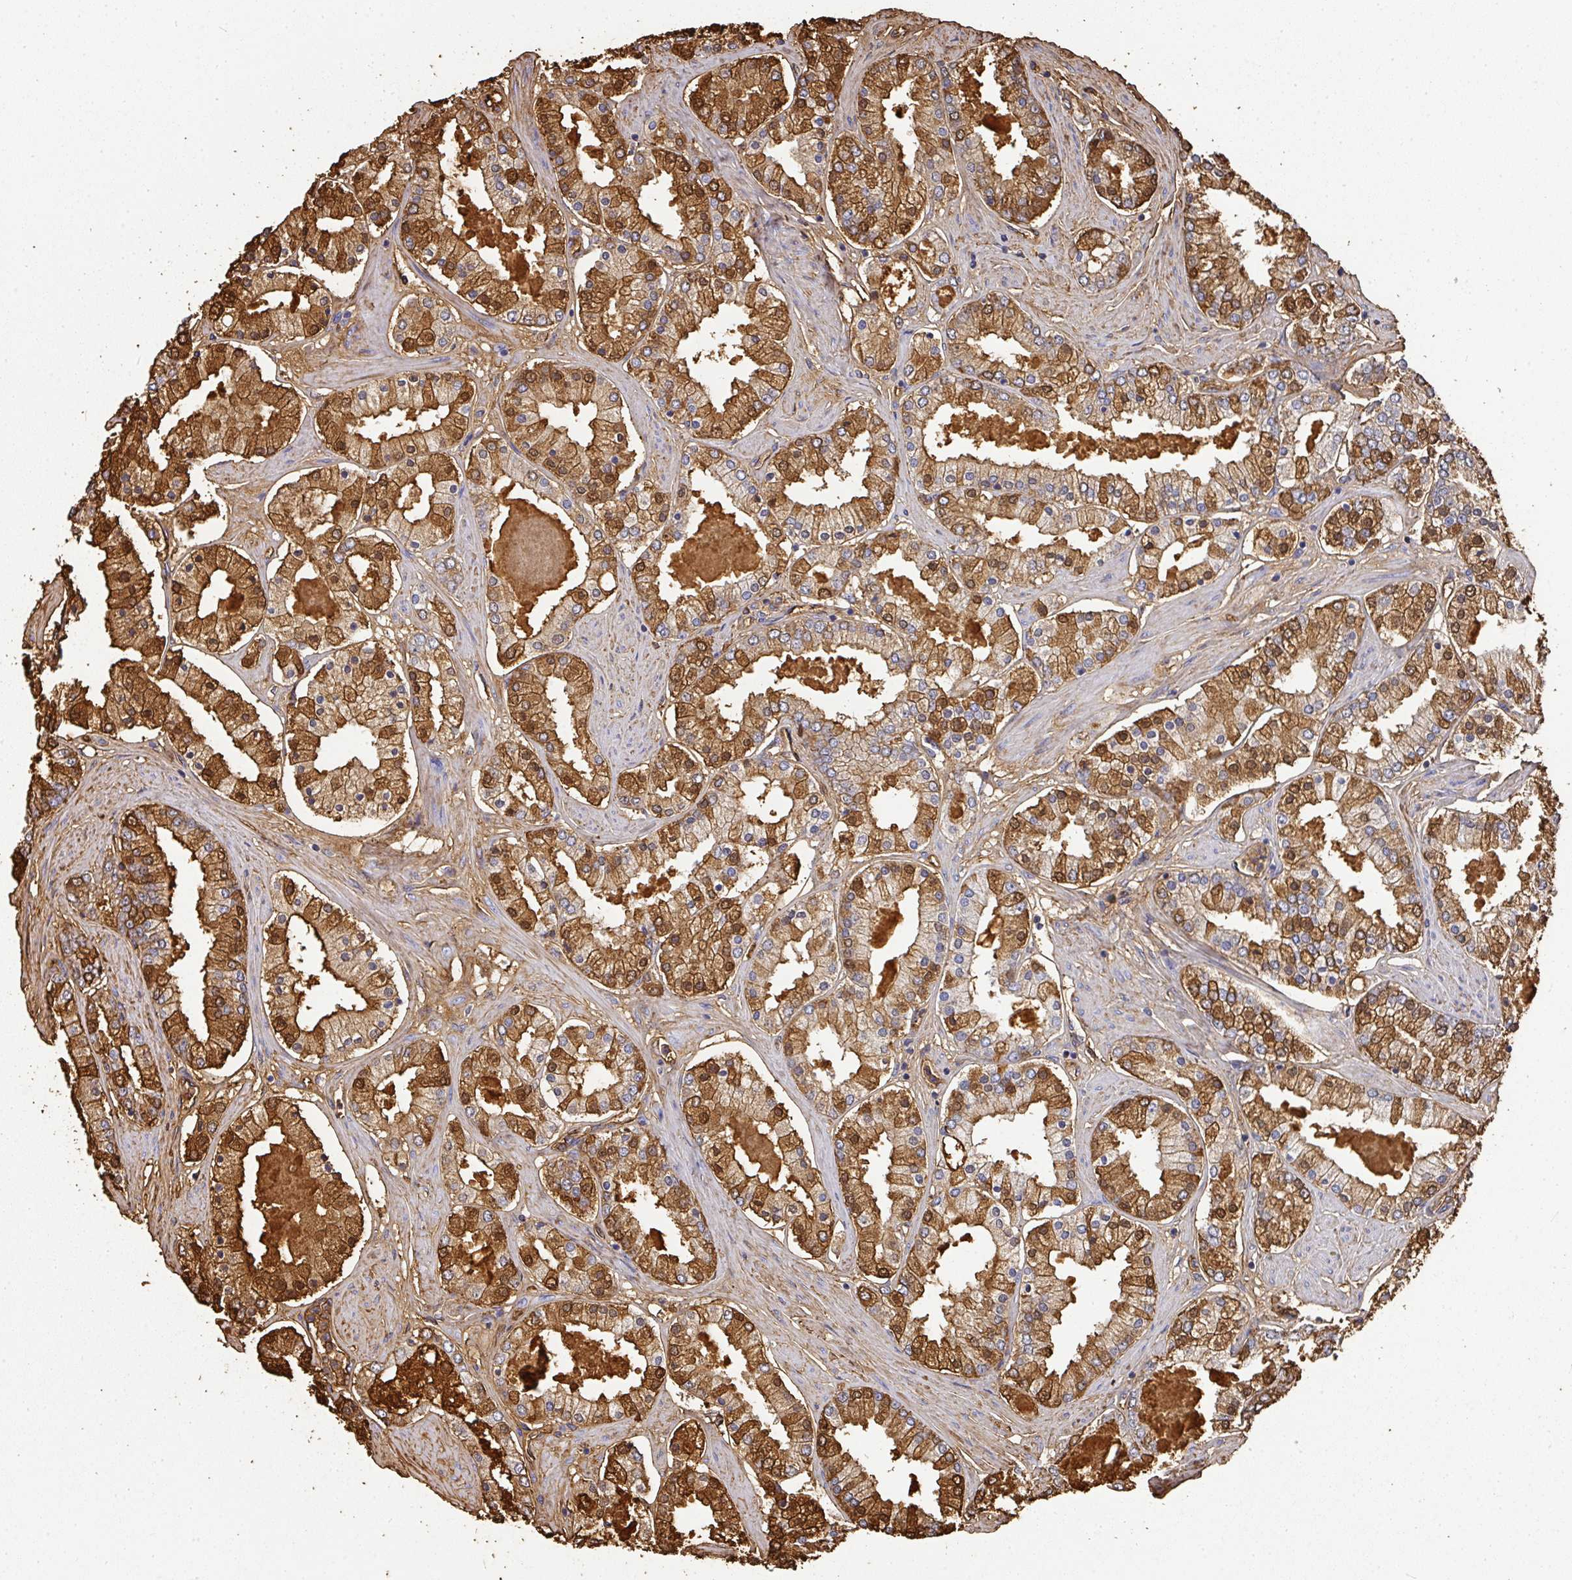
{"staining": {"intensity": "moderate", "quantity": ">75%", "location": "cytoplasmic/membranous,nuclear"}, "tissue": "prostate cancer", "cell_type": "Tumor cells", "image_type": "cancer", "snomed": [{"axis": "morphology", "description": "Adenocarcinoma, Low grade"}, {"axis": "topography", "description": "Prostate"}], "caption": "Protein analysis of low-grade adenocarcinoma (prostate) tissue exhibits moderate cytoplasmic/membranous and nuclear staining in approximately >75% of tumor cells.", "gene": "ALB", "patient": {"sex": "male", "age": 42}}